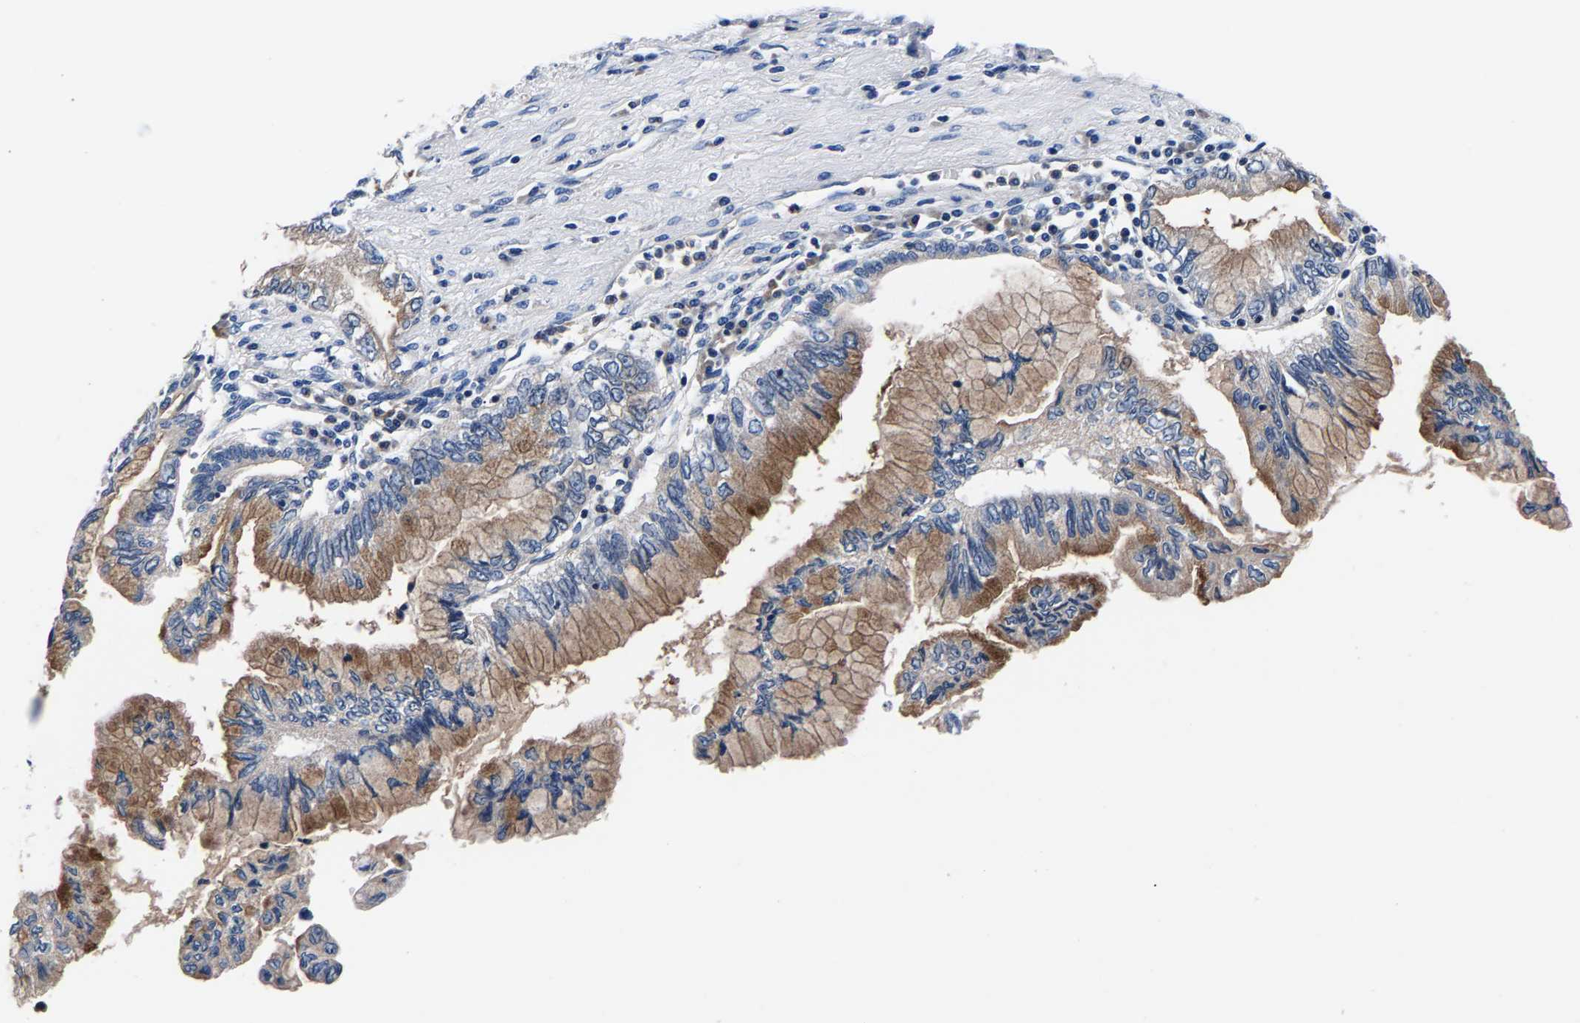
{"staining": {"intensity": "moderate", "quantity": ">75%", "location": "cytoplasmic/membranous"}, "tissue": "pancreatic cancer", "cell_type": "Tumor cells", "image_type": "cancer", "snomed": [{"axis": "morphology", "description": "Adenocarcinoma, NOS"}, {"axis": "topography", "description": "Pancreas"}], "caption": "Pancreatic cancer (adenocarcinoma) was stained to show a protein in brown. There is medium levels of moderate cytoplasmic/membranous expression in approximately >75% of tumor cells.", "gene": "PHF24", "patient": {"sex": "female", "age": 73}}